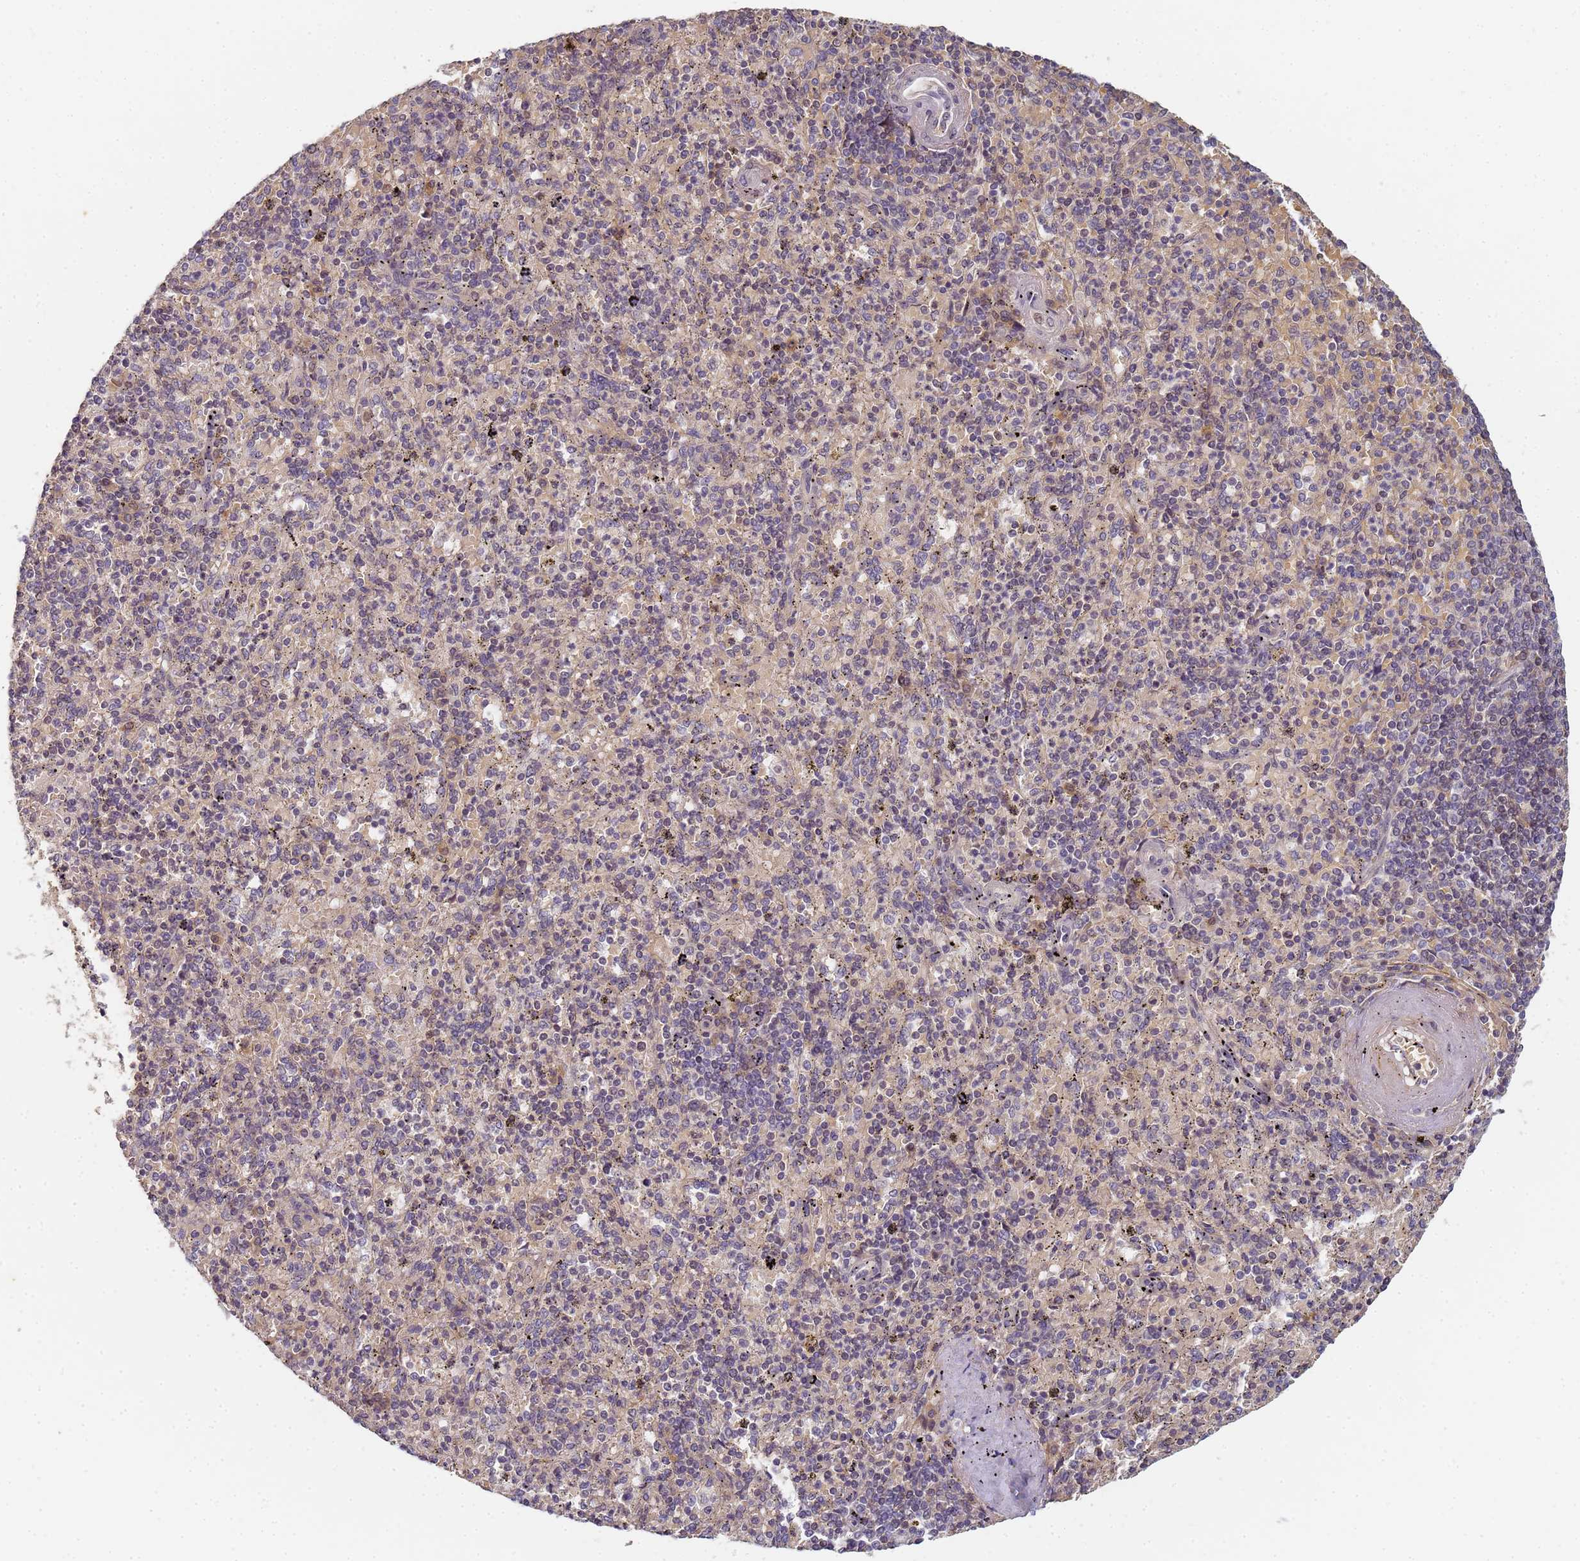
{"staining": {"intensity": "weak", "quantity": "25%-75%", "location": "nuclear"}, "tissue": "spleen", "cell_type": "Cells in red pulp", "image_type": "normal", "snomed": [{"axis": "morphology", "description": "Normal tissue, NOS"}, {"axis": "topography", "description": "Spleen"}], "caption": "An immunohistochemistry histopathology image of normal tissue is shown. Protein staining in brown shows weak nuclear positivity in spleen within cells in red pulp.", "gene": "HMCES", "patient": {"sex": "male", "age": 82}}